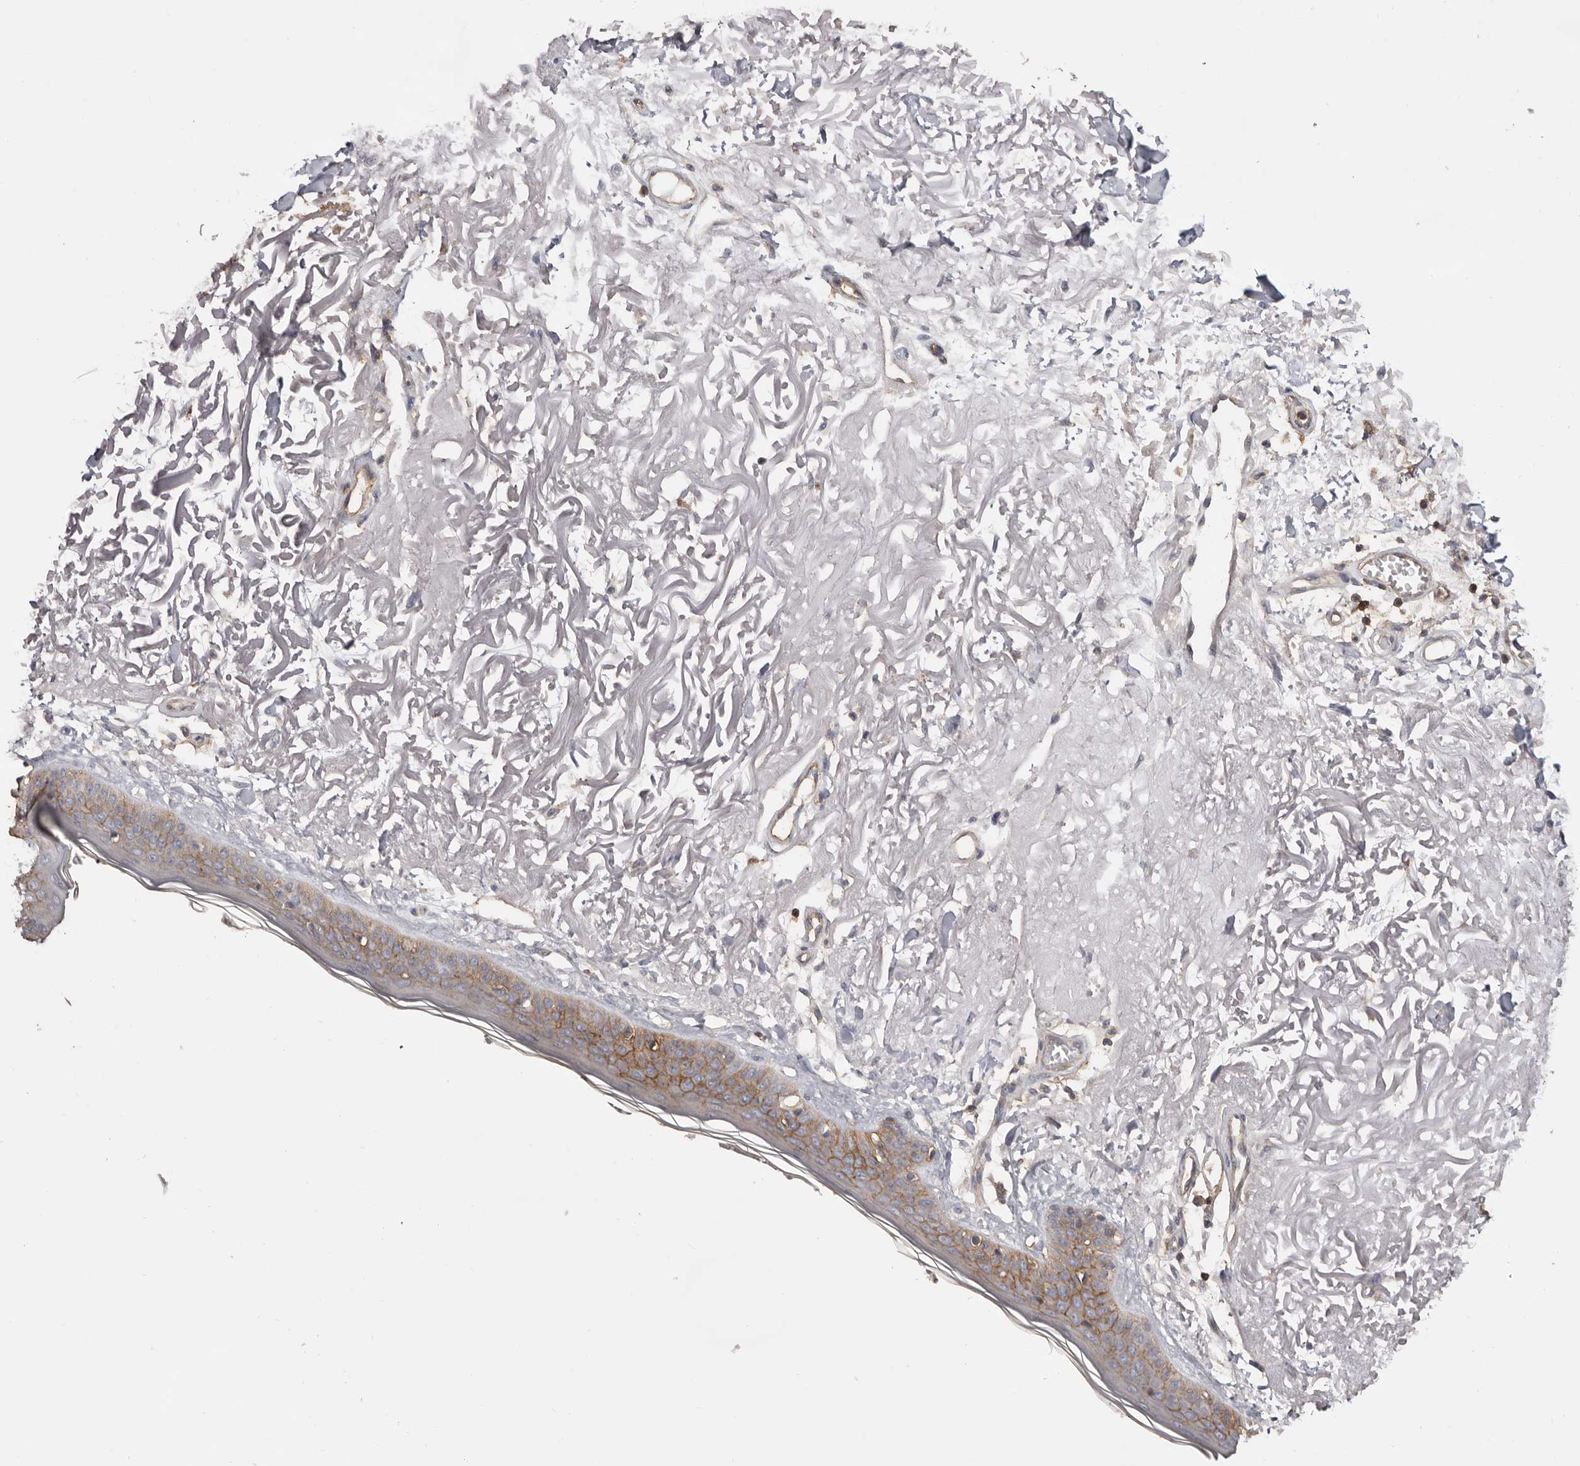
{"staining": {"intensity": "negative", "quantity": "none", "location": "none"}, "tissue": "skin", "cell_type": "Fibroblasts", "image_type": "normal", "snomed": [{"axis": "morphology", "description": "Normal tissue, NOS"}, {"axis": "topography", "description": "Skin"}, {"axis": "topography", "description": "Skeletal muscle"}], "caption": "Immunohistochemistry of unremarkable human skin shows no staining in fibroblasts.", "gene": "MMACHC", "patient": {"sex": "male", "age": 83}}